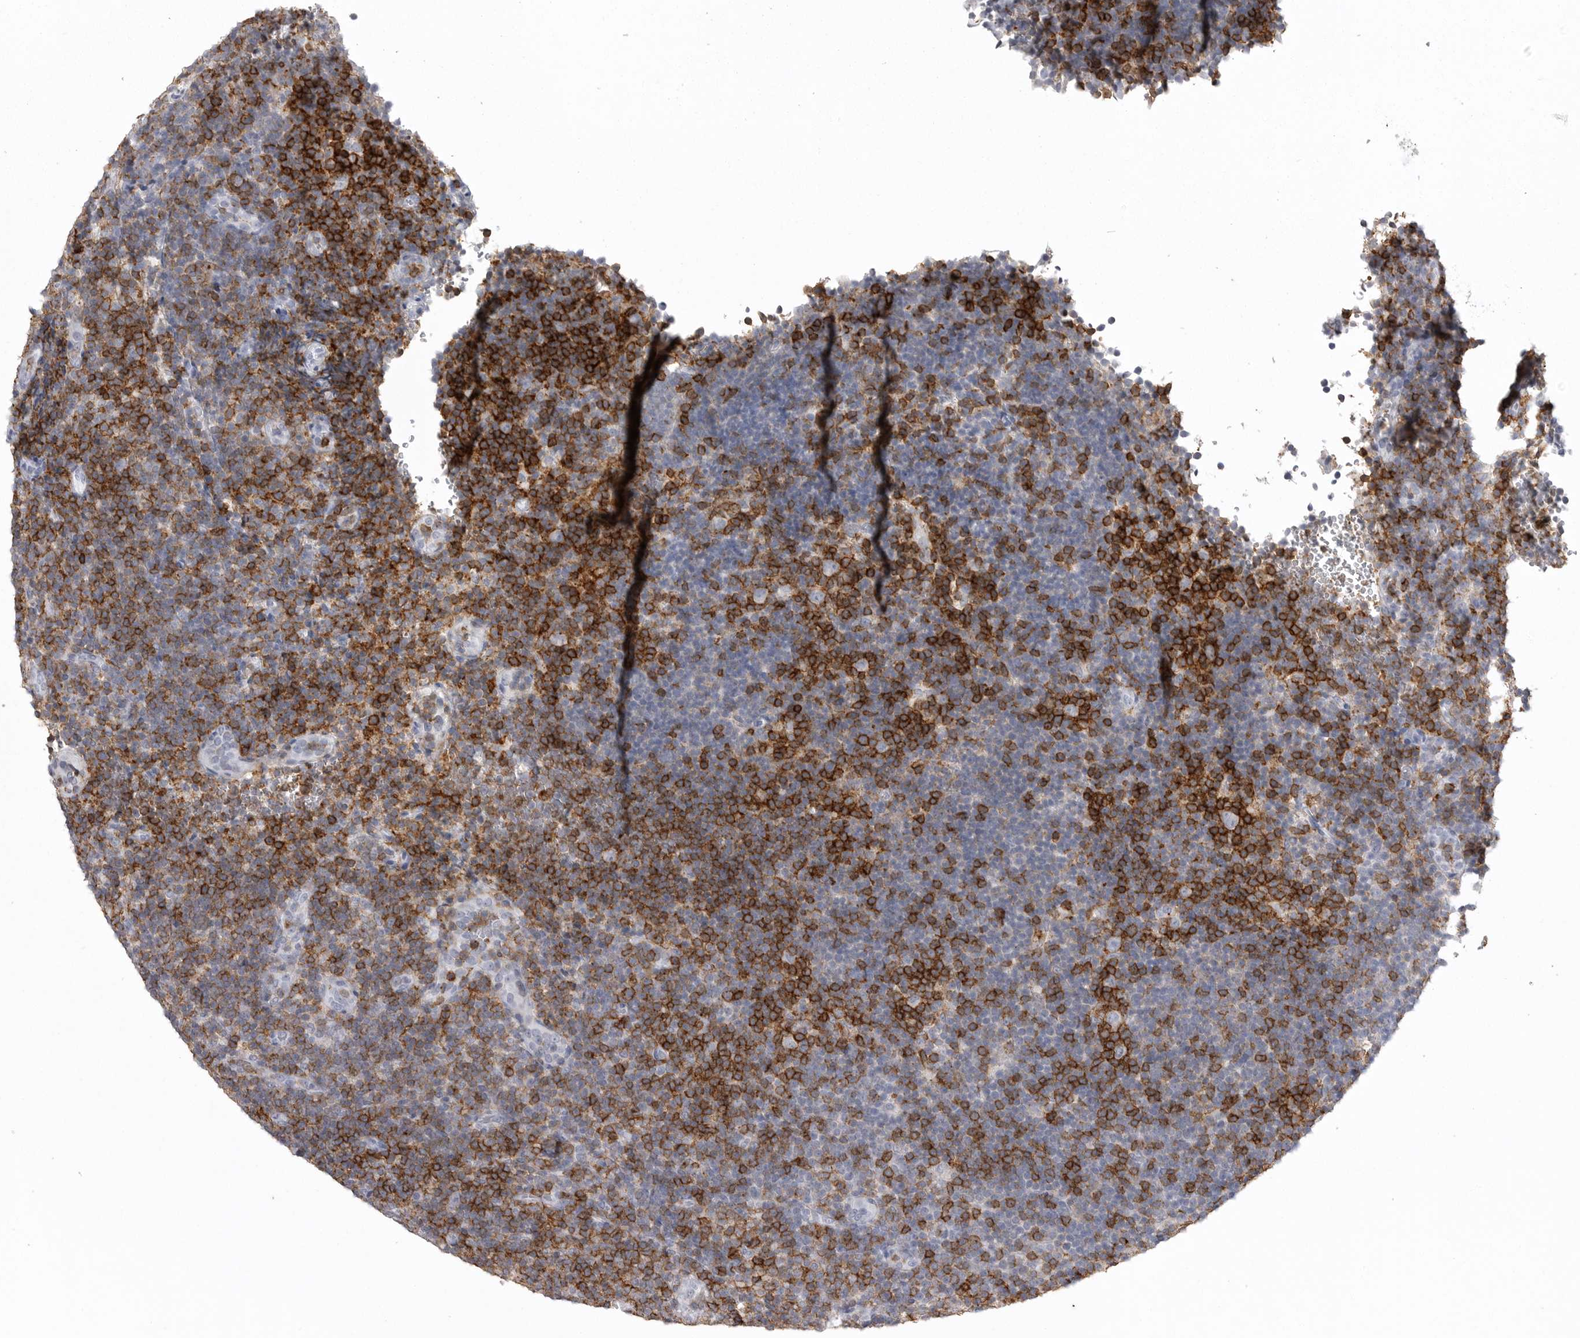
{"staining": {"intensity": "negative", "quantity": "none", "location": "none"}, "tissue": "lymphoma", "cell_type": "Tumor cells", "image_type": "cancer", "snomed": [{"axis": "morphology", "description": "Hodgkin's disease, NOS"}, {"axis": "topography", "description": "Lymph node"}], "caption": "DAB immunohistochemical staining of Hodgkin's disease exhibits no significant expression in tumor cells.", "gene": "ITGAL", "patient": {"sex": "female", "age": 57}}